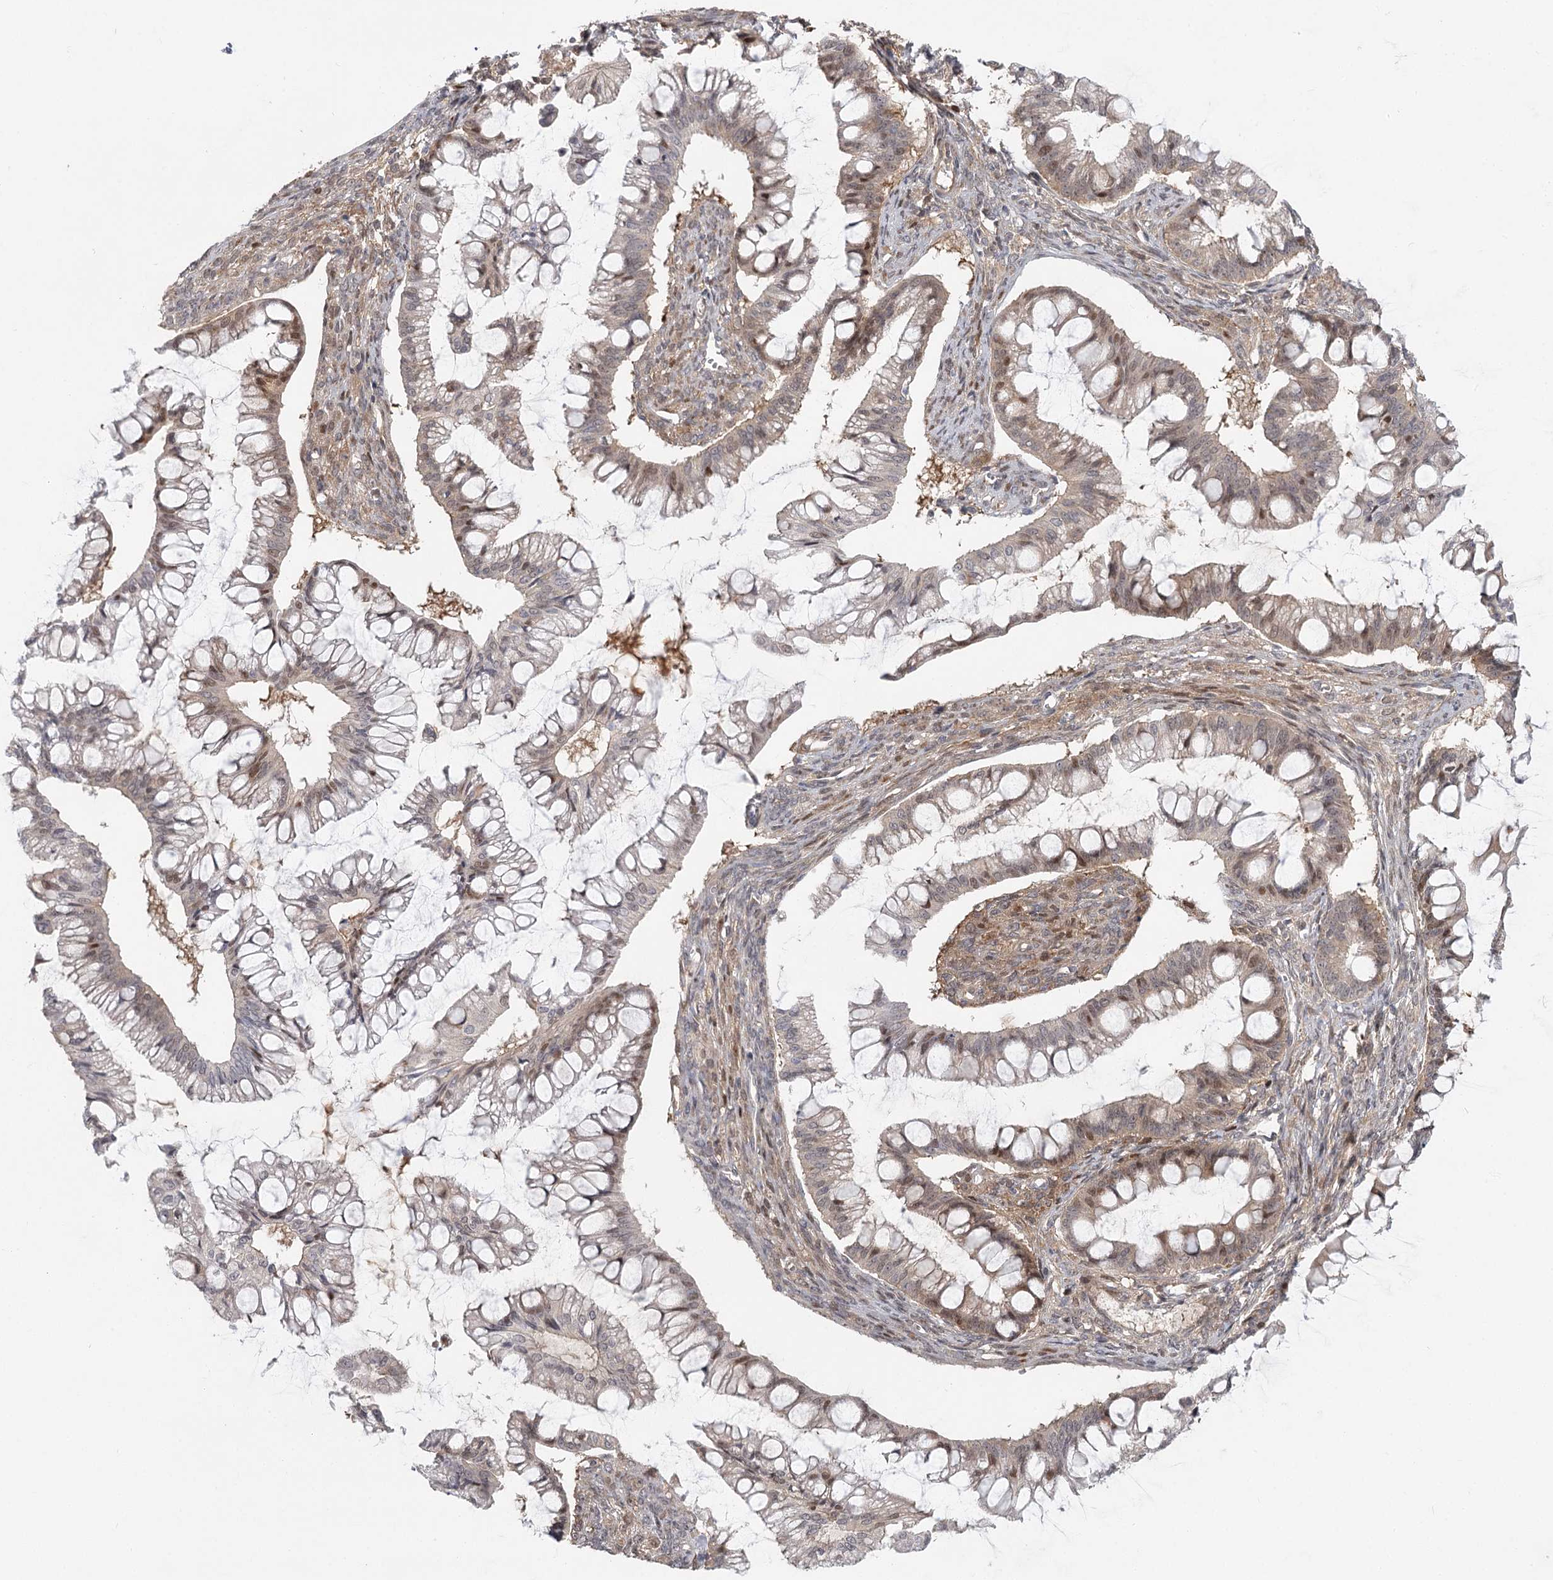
{"staining": {"intensity": "weak", "quantity": "25%-75%", "location": "nuclear"}, "tissue": "ovarian cancer", "cell_type": "Tumor cells", "image_type": "cancer", "snomed": [{"axis": "morphology", "description": "Cystadenocarcinoma, mucinous, NOS"}, {"axis": "topography", "description": "Ovary"}], "caption": "This micrograph reveals immunohistochemistry staining of human mucinous cystadenocarcinoma (ovarian), with low weak nuclear staining in approximately 25%-75% of tumor cells.", "gene": "CCNG2", "patient": {"sex": "female", "age": 73}}